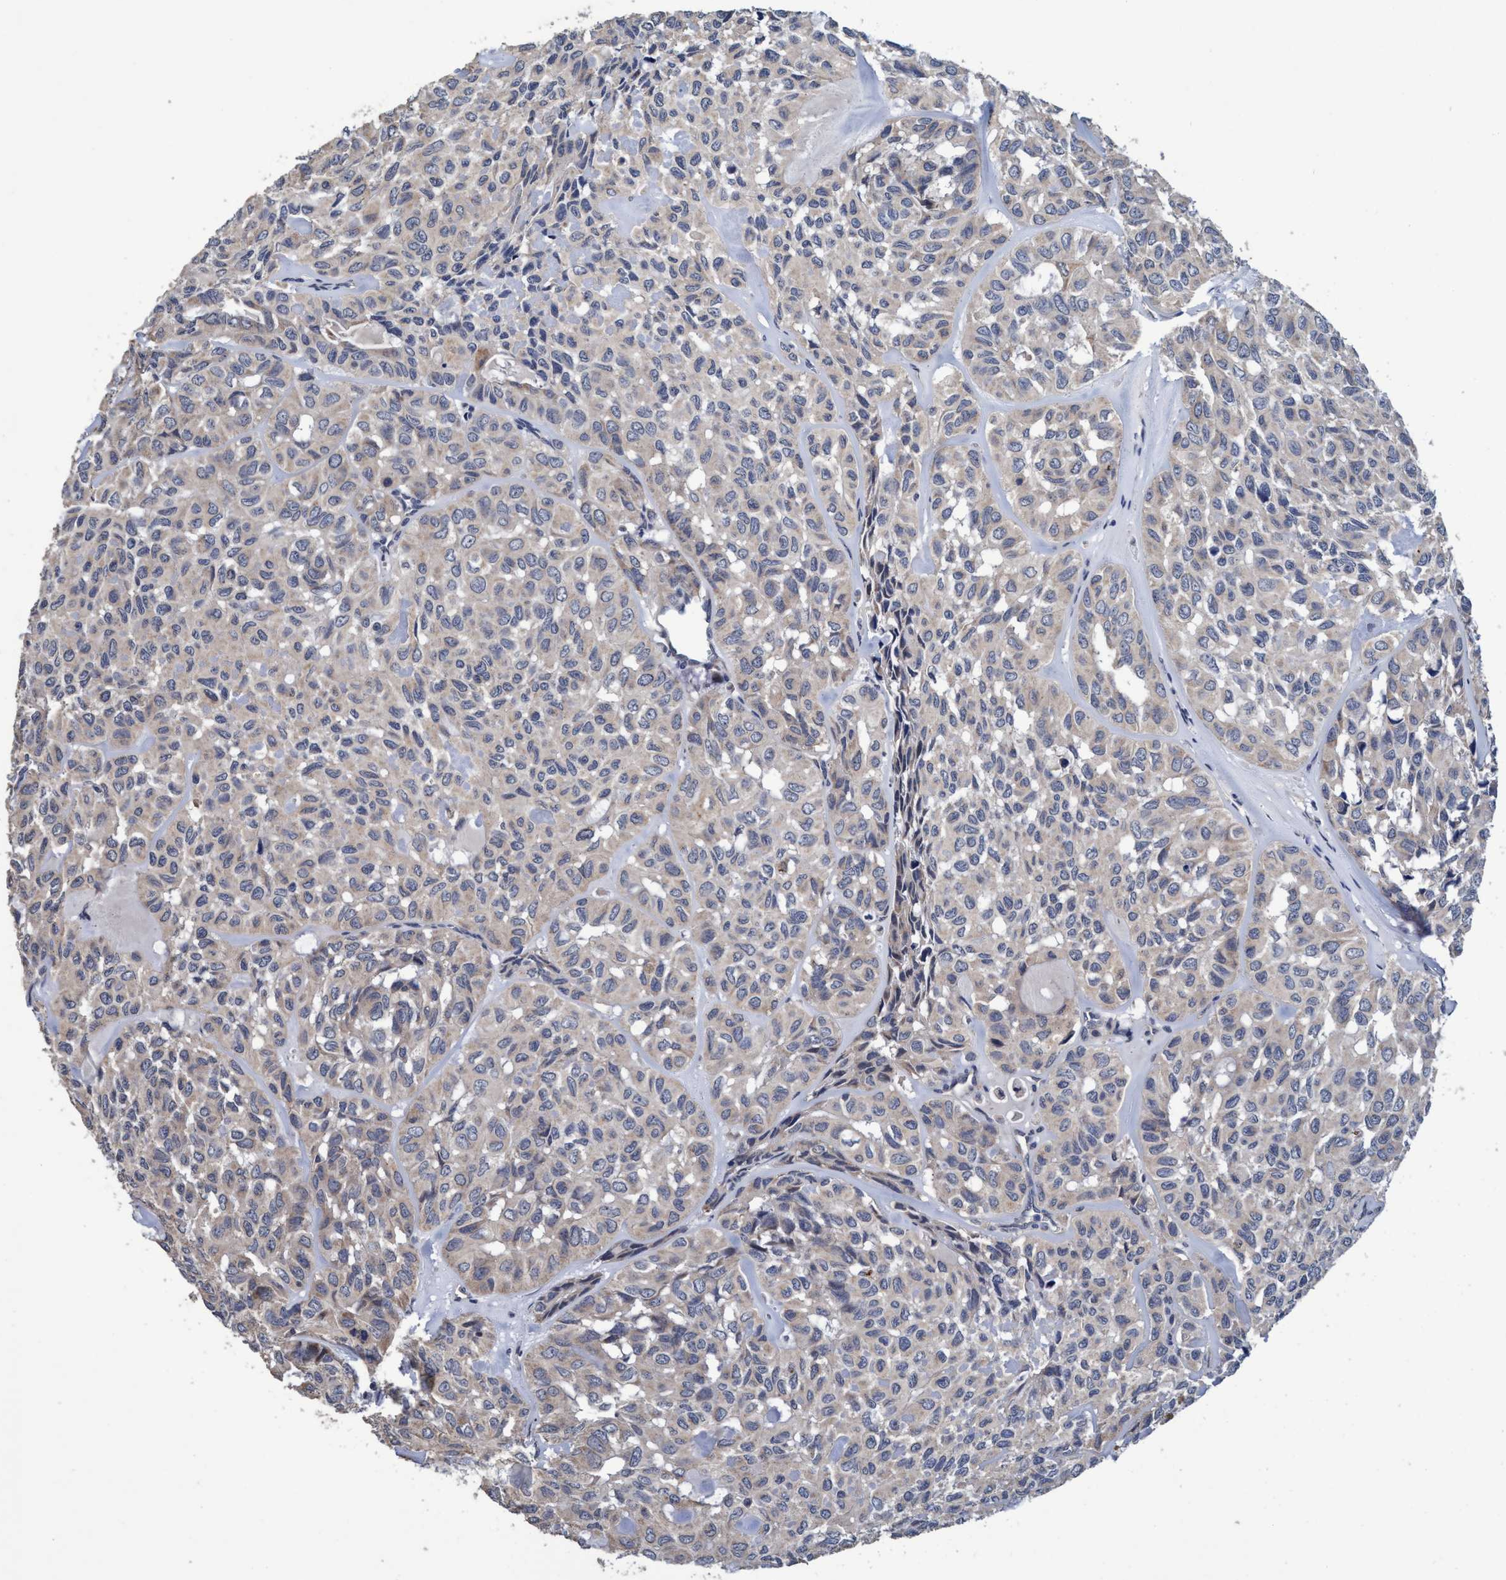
{"staining": {"intensity": "negative", "quantity": "none", "location": "none"}, "tissue": "head and neck cancer", "cell_type": "Tumor cells", "image_type": "cancer", "snomed": [{"axis": "morphology", "description": "Adenocarcinoma, NOS"}, {"axis": "topography", "description": "Salivary gland, NOS"}, {"axis": "topography", "description": "Head-Neck"}], "caption": "Protein analysis of head and neck cancer (adenocarcinoma) reveals no significant positivity in tumor cells.", "gene": "CALCOCO2", "patient": {"sex": "female", "age": 76}}